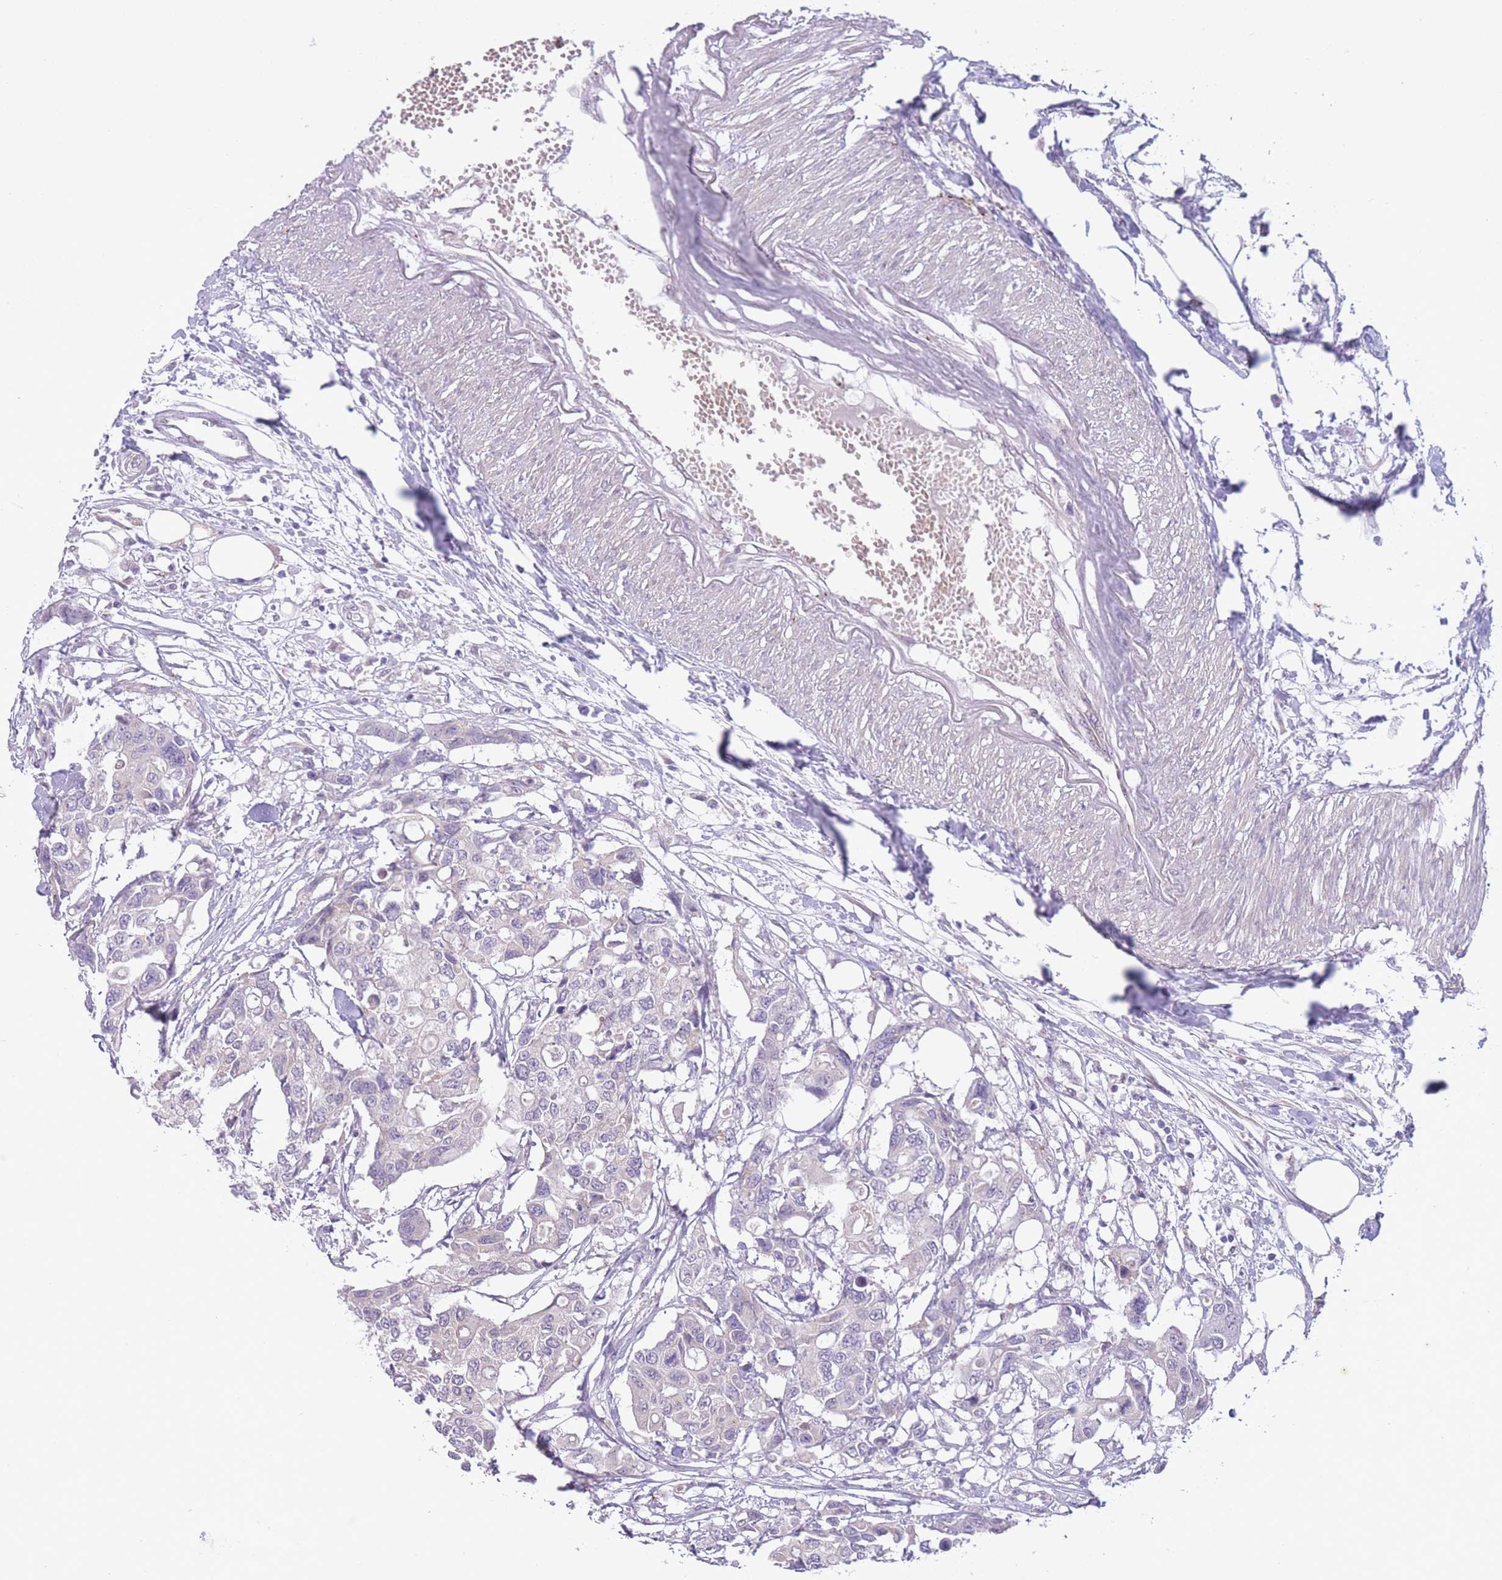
{"staining": {"intensity": "negative", "quantity": "none", "location": "none"}, "tissue": "colorectal cancer", "cell_type": "Tumor cells", "image_type": "cancer", "snomed": [{"axis": "morphology", "description": "Adenocarcinoma, NOS"}, {"axis": "topography", "description": "Colon"}], "caption": "Colorectal cancer (adenocarcinoma) was stained to show a protein in brown. There is no significant positivity in tumor cells.", "gene": "ARPIN", "patient": {"sex": "male", "age": 77}}